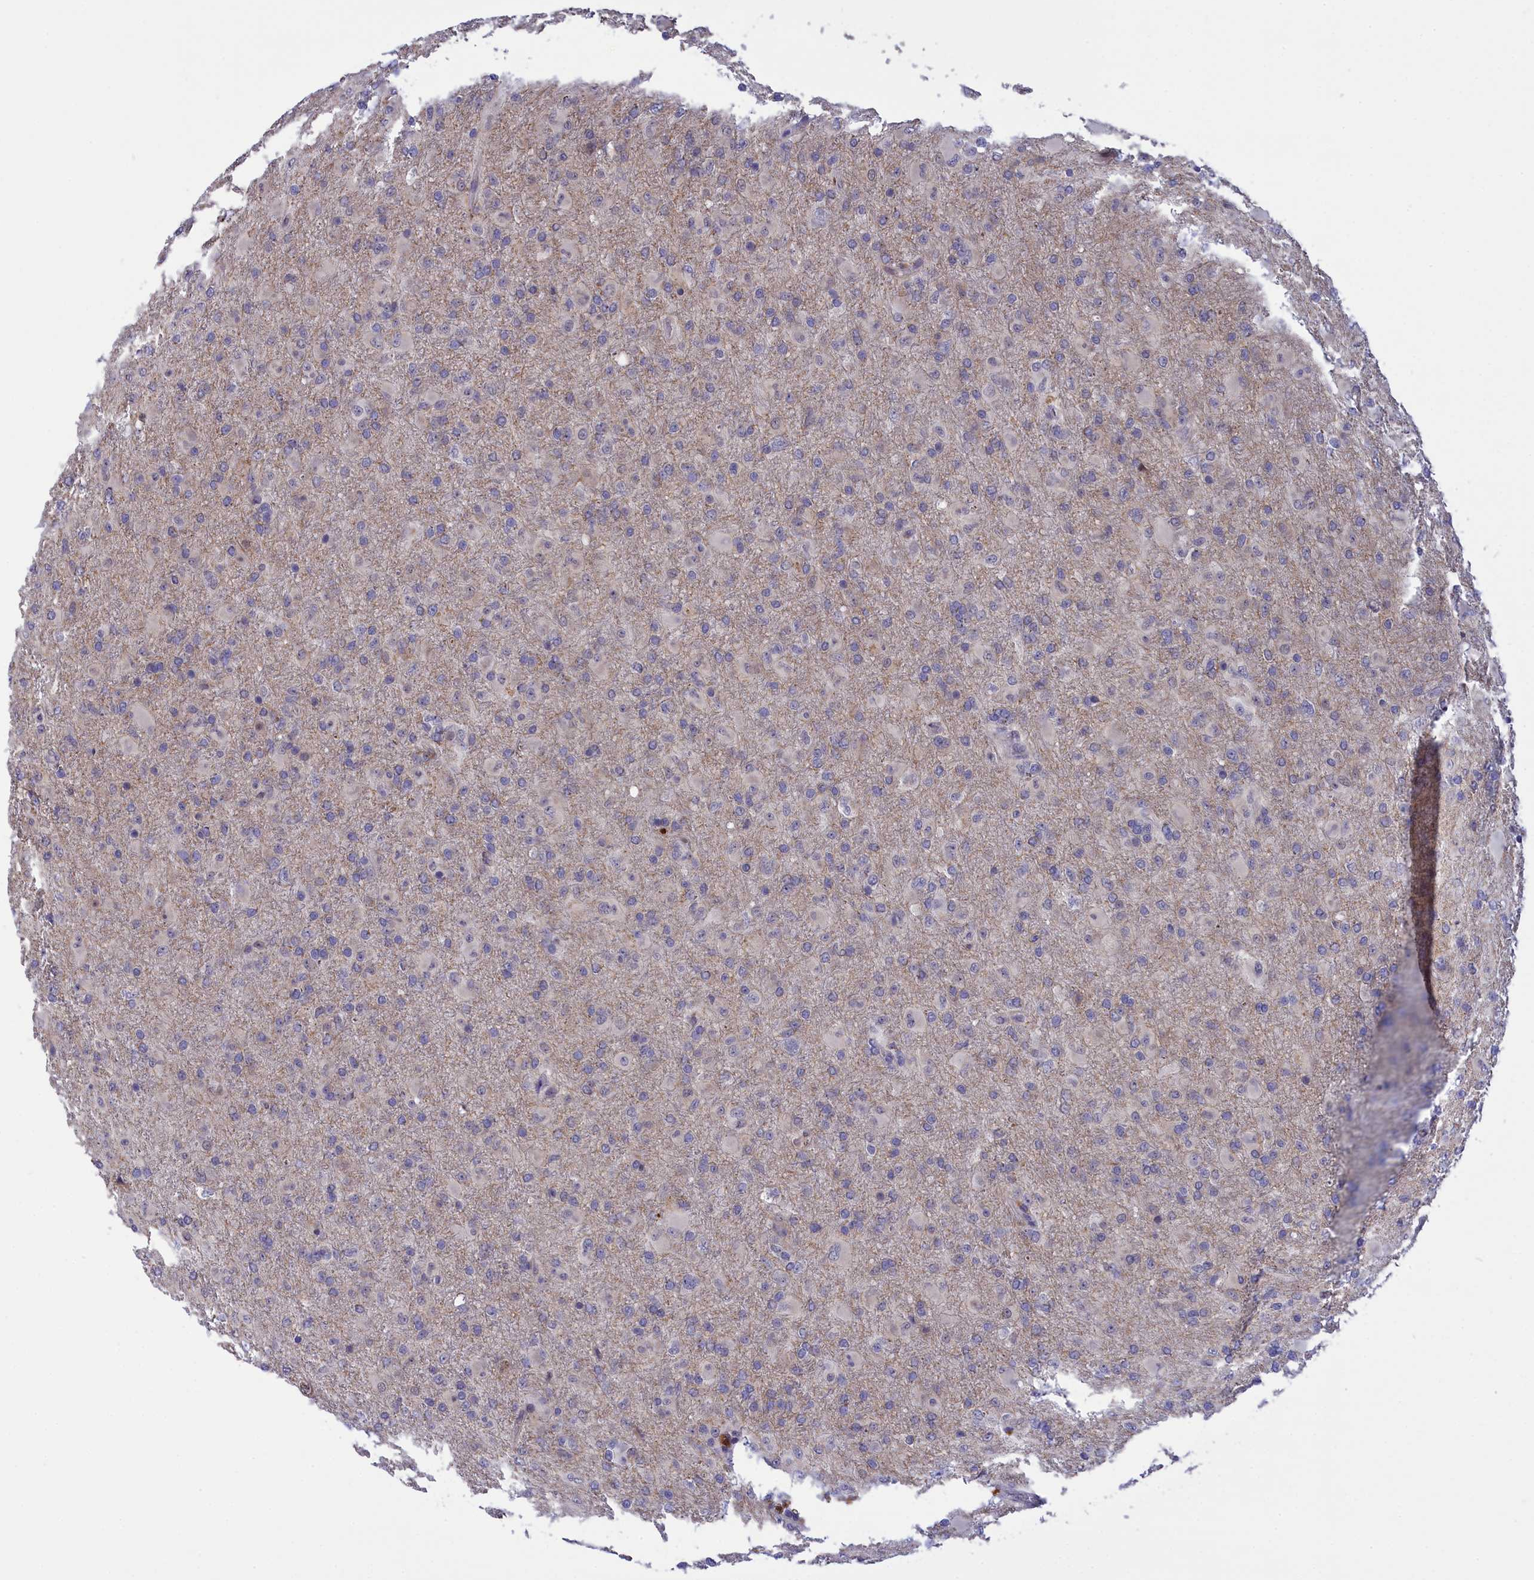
{"staining": {"intensity": "negative", "quantity": "none", "location": "none"}, "tissue": "glioma", "cell_type": "Tumor cells", "image_type": "cancer", "snomed": [{"axis": "morphology", "description": "Glioma, malignant, Low grade"}, {"axis": "topography", "description": "Brain"}], "caption": "Immunohistochemistry micrograph of glioma stained for a protein (brown), which shows no expression in tumor cells.", "gene": "KCTD14", "patient": {"sex": "male", "age": 65}}